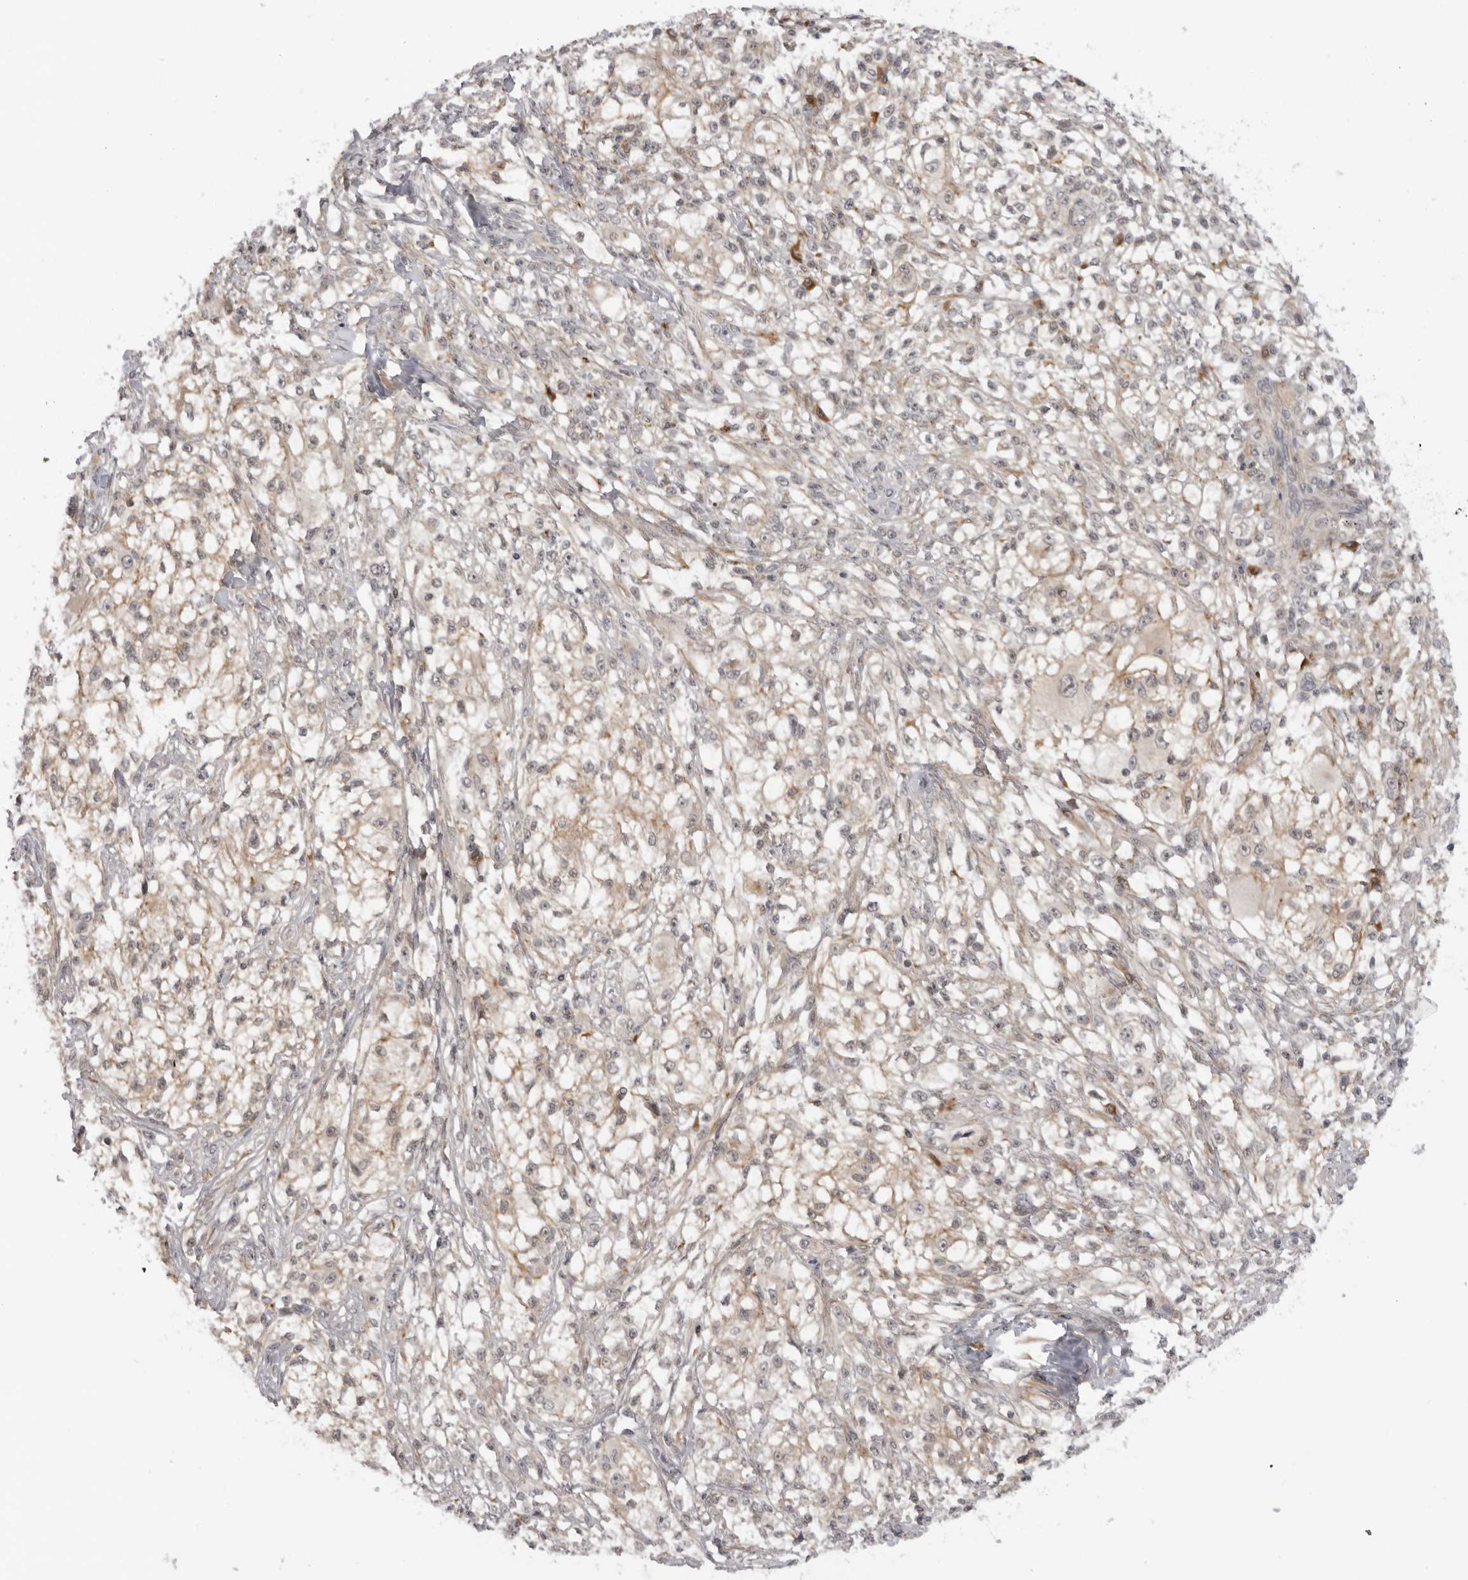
{"staining": {"intensity": "moderate", "quantity": ">75%", "location": "cytoplasmic/membranous,nuclear"}, "tissue": "melanoma", "cell_type": "Tumor cells", "image_type": "cancer", "snomed": [{"axis": "morphology", "description": "Malignant melanoma, NOS"}, {"axis": "topography", "description": "Skin of head"}], "caption": "Immunohistochemical staining of malignant melanoma reveals medium levels of moderate cytoplasmic/membranous and nuclear staining in approximately >75% of tumor cells.", "gene": "ALPK2", "patient": {"sex": "male", "age": 83}}